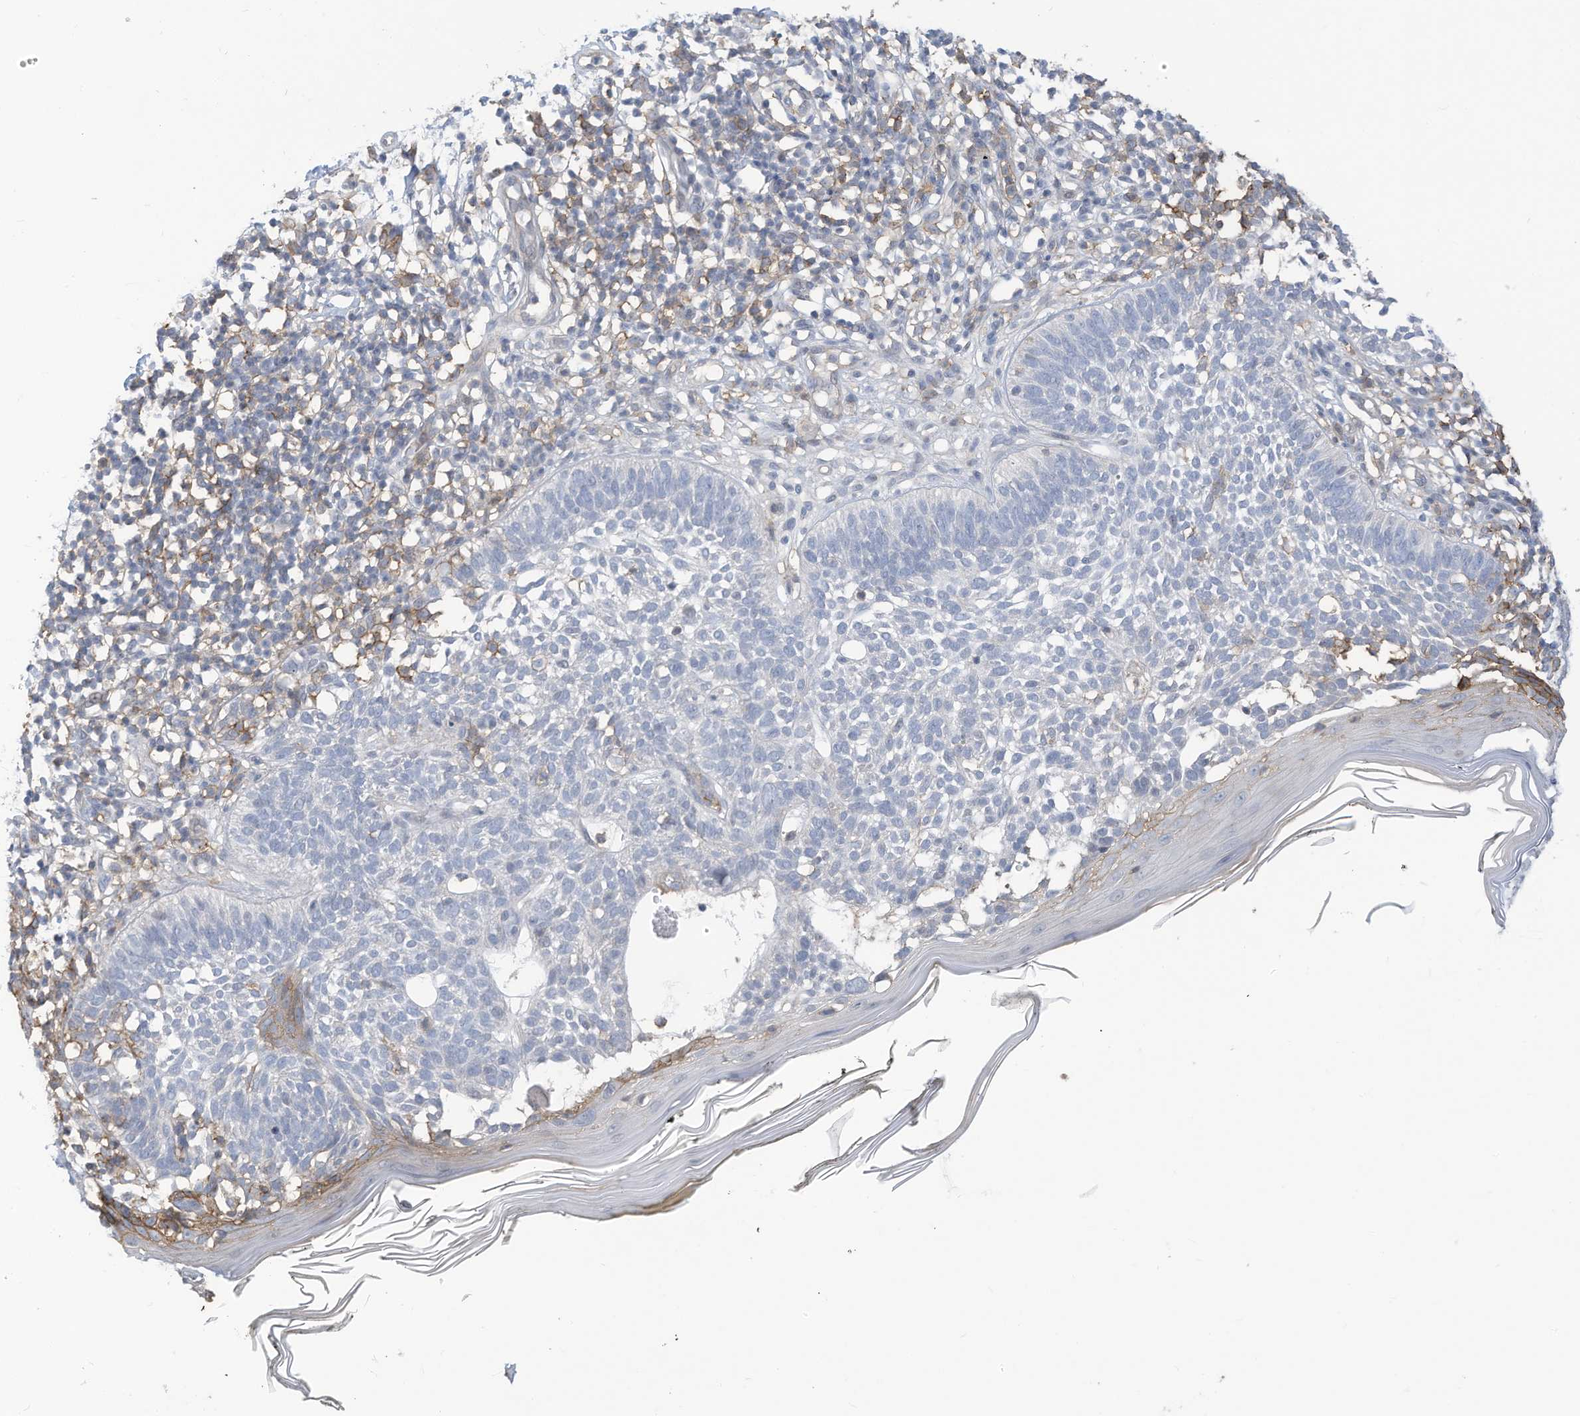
{"staining": {"intensity": "moderate", "quantity": "<25%", "location": "cytoplasmic/membranous"}, "tissue": "skin cancer", "cell_type": "Tumor cells", "image_type": "cancer", "snomed": [{"axis": "morphology", "description": "Basal cell carcinoma"}, {"axis": "topography", "description": "Skin"}], "caption": "The micrograph shows immunohistochemical staining of basal cell carcinoma (skin). There is moderate cytoplasmic/membranous expression is present in approximately <25% of tumor cells. The staining was performed using DAB (3,3'-diaminobenzidine) to visualize the protein expression in brown, while the nuclei were stained in blue with hematoxylin (Magnification: 20x).", "gene": "SLC1A5", "patient": {"sex": "female", "age": 64}}